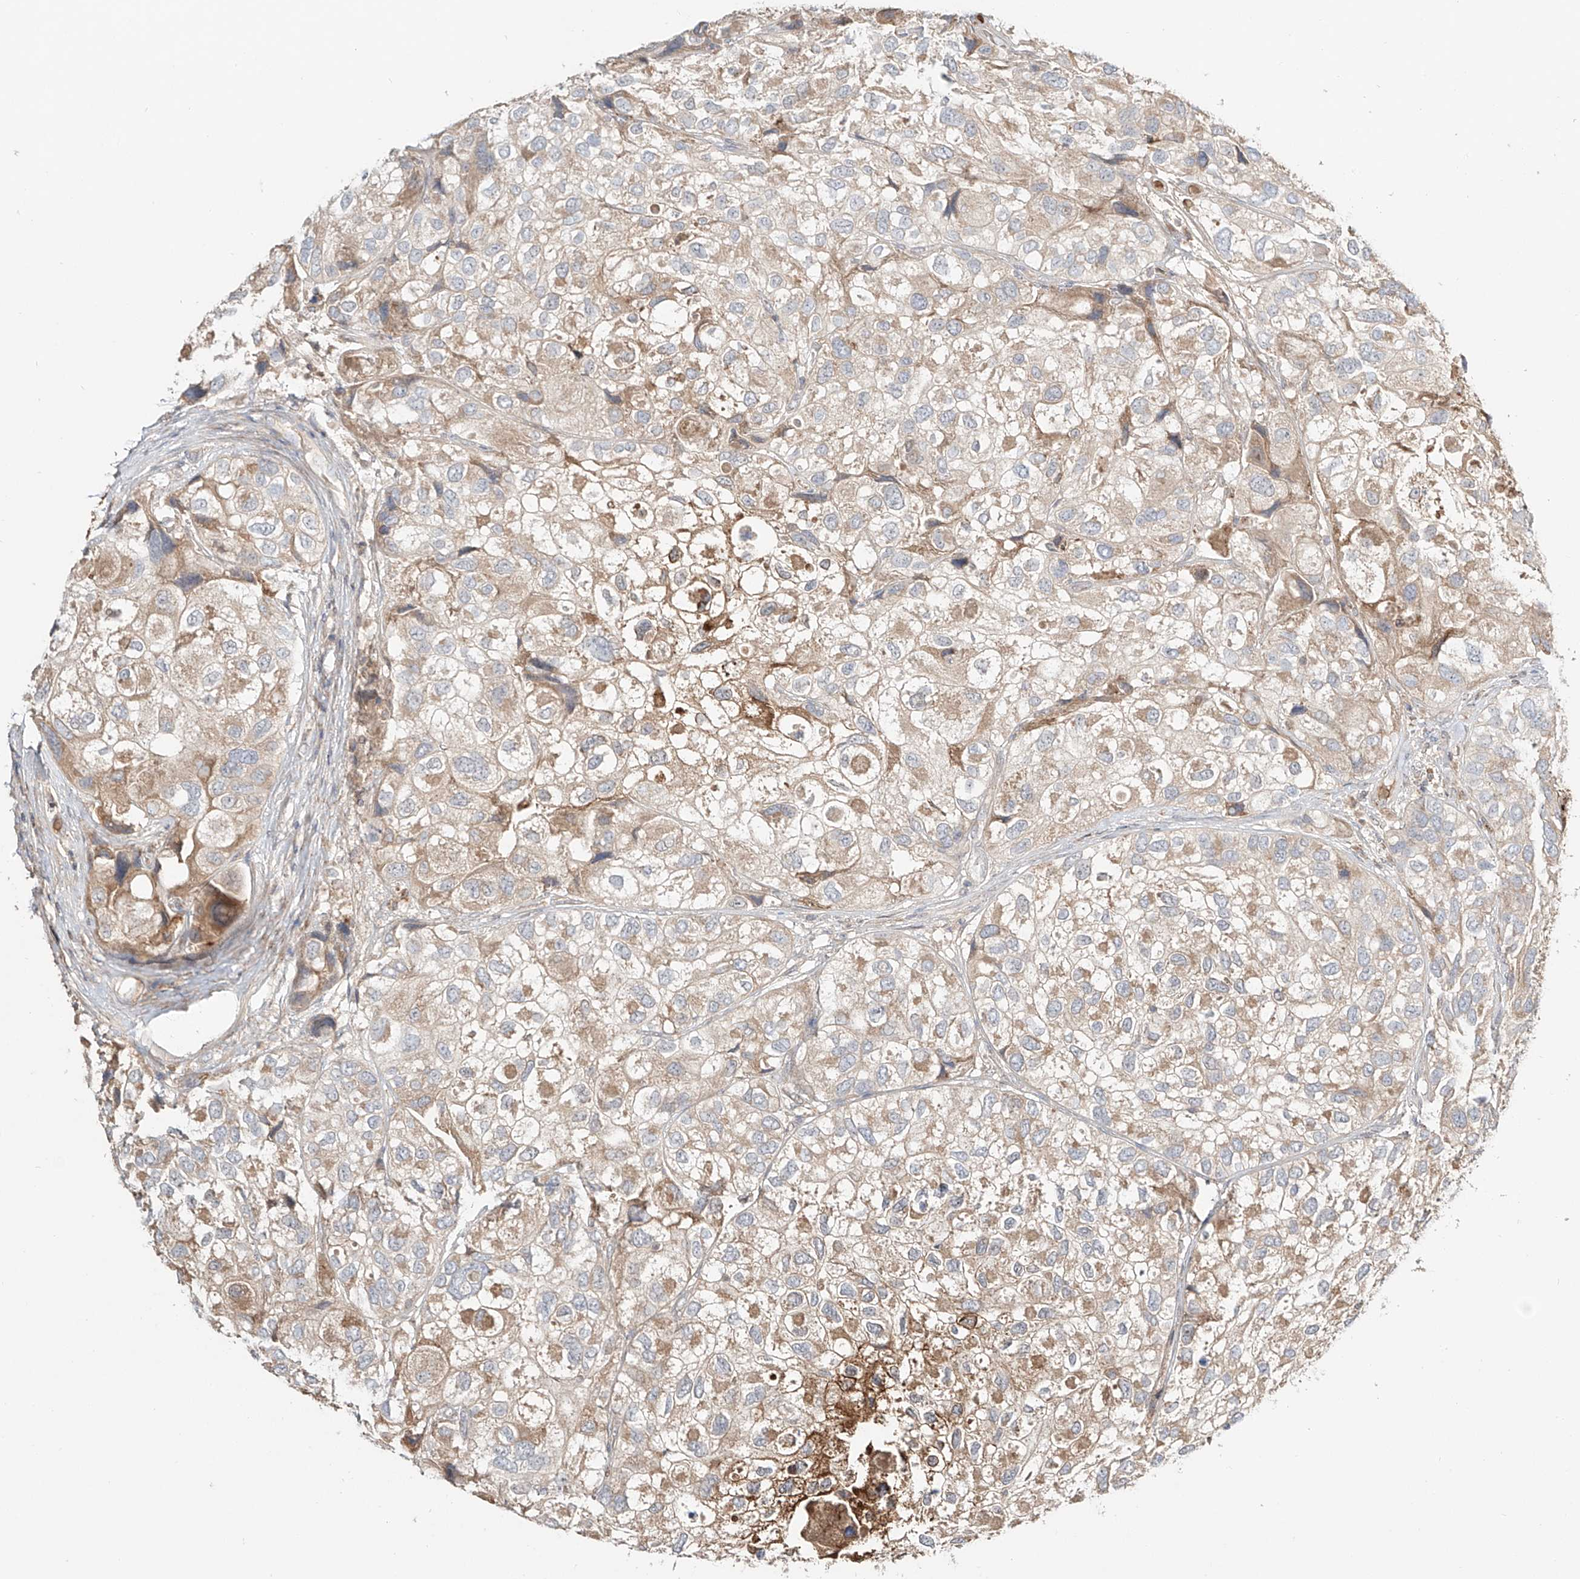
{"staining": {"intensity": "moderate", "quantity": ">75%", "location": "cytoplasmic/membranous"}, "tissue": "urothelial cancer", "cell_type": "Tumor cells", "image_type": "cancer", "snomed": [{"axis": "morphology", "description": "Urothelial carcinoma, High grade"}, {"axis": "topography", "description": "Urinary bladder"}], "caption": "Immunohistochemistry of urothelial cancer exhibits medium levels of moderate cytoplasmic/membranous positivity in about >75% of tumor cells.", "gene": "ERO1A", "patient": {"sex": "female", "age": 64}}